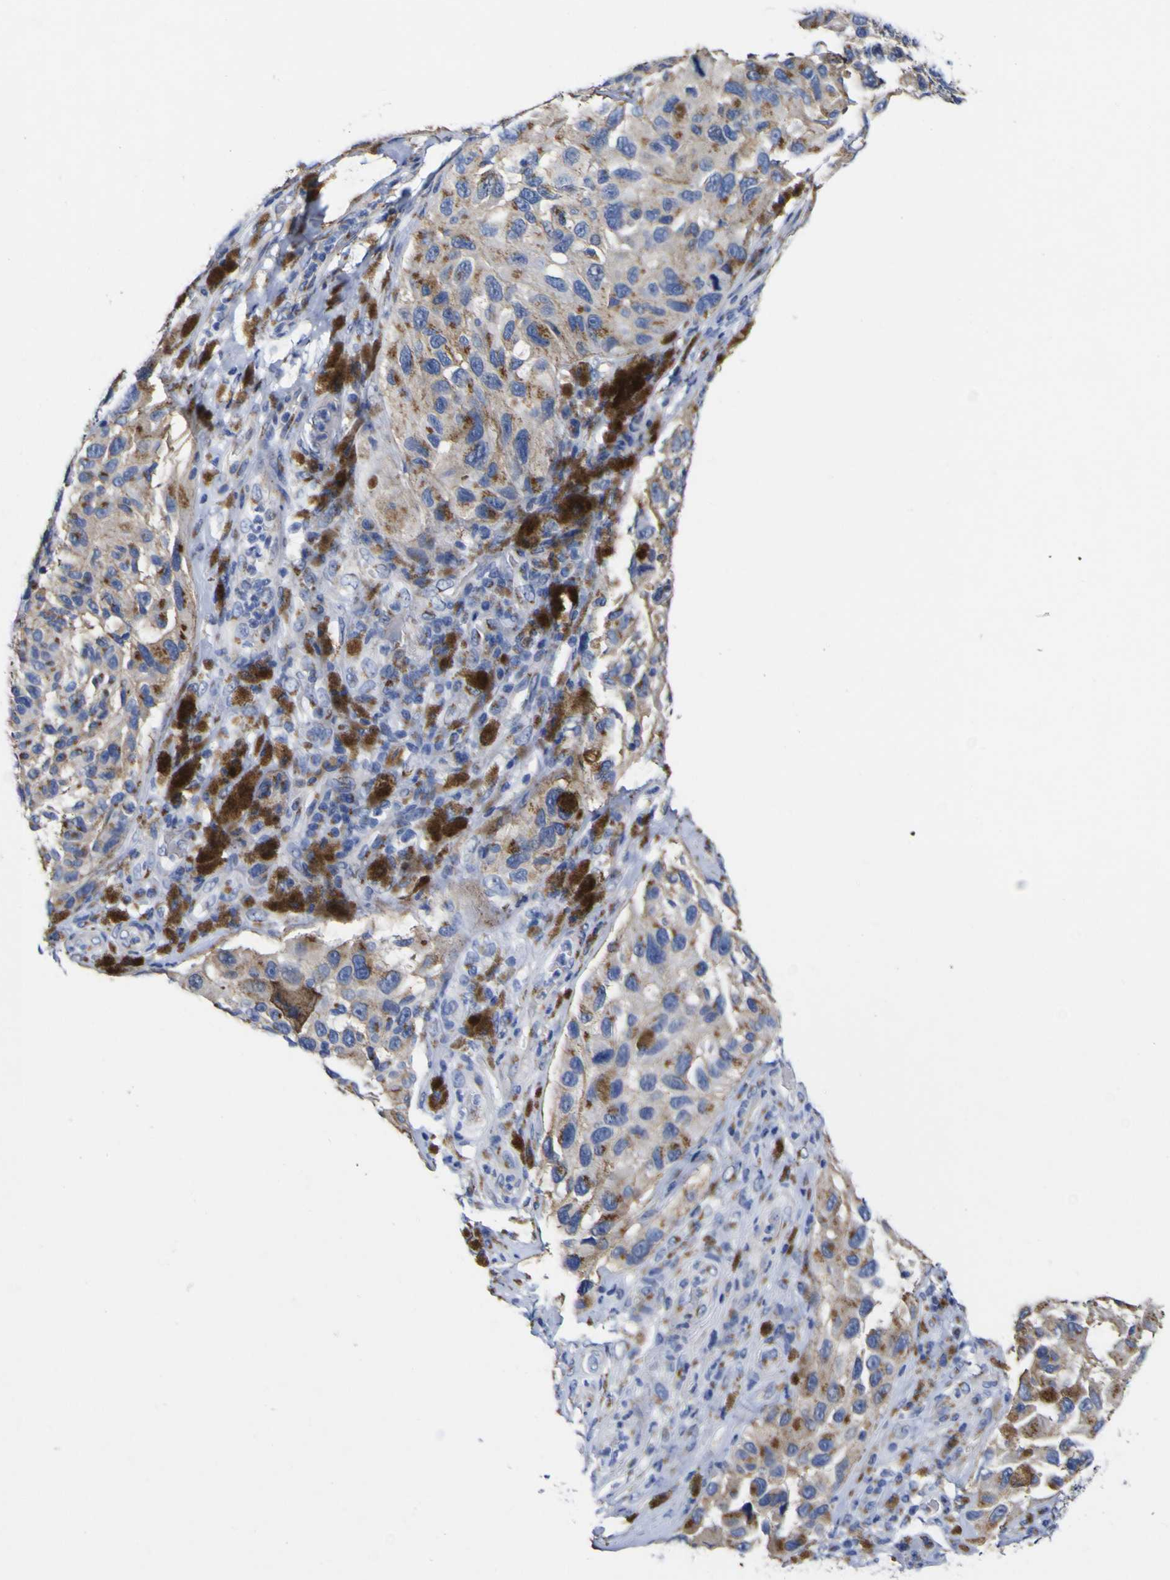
{"staining": {"intensity": "weak", "quantity": ">75%", "location": "cytoplasmic/membranous"}, "tissue": "melanoma", "cell_type": "Tumor cells", "image_type": "cancer", "snomed": [{"axis": "morphology", "description": "Malignant melanoma, NOS"}, {"axis": "topography", "description": "Skin"}], "caption": "Protein analysis of melanoma tissue demonstrates weak cytoplasmic/membranous expression in approximately >75% of tumor cells.", "gene": "GOLM1", "patient": {"sex": "female", "age": 73}}